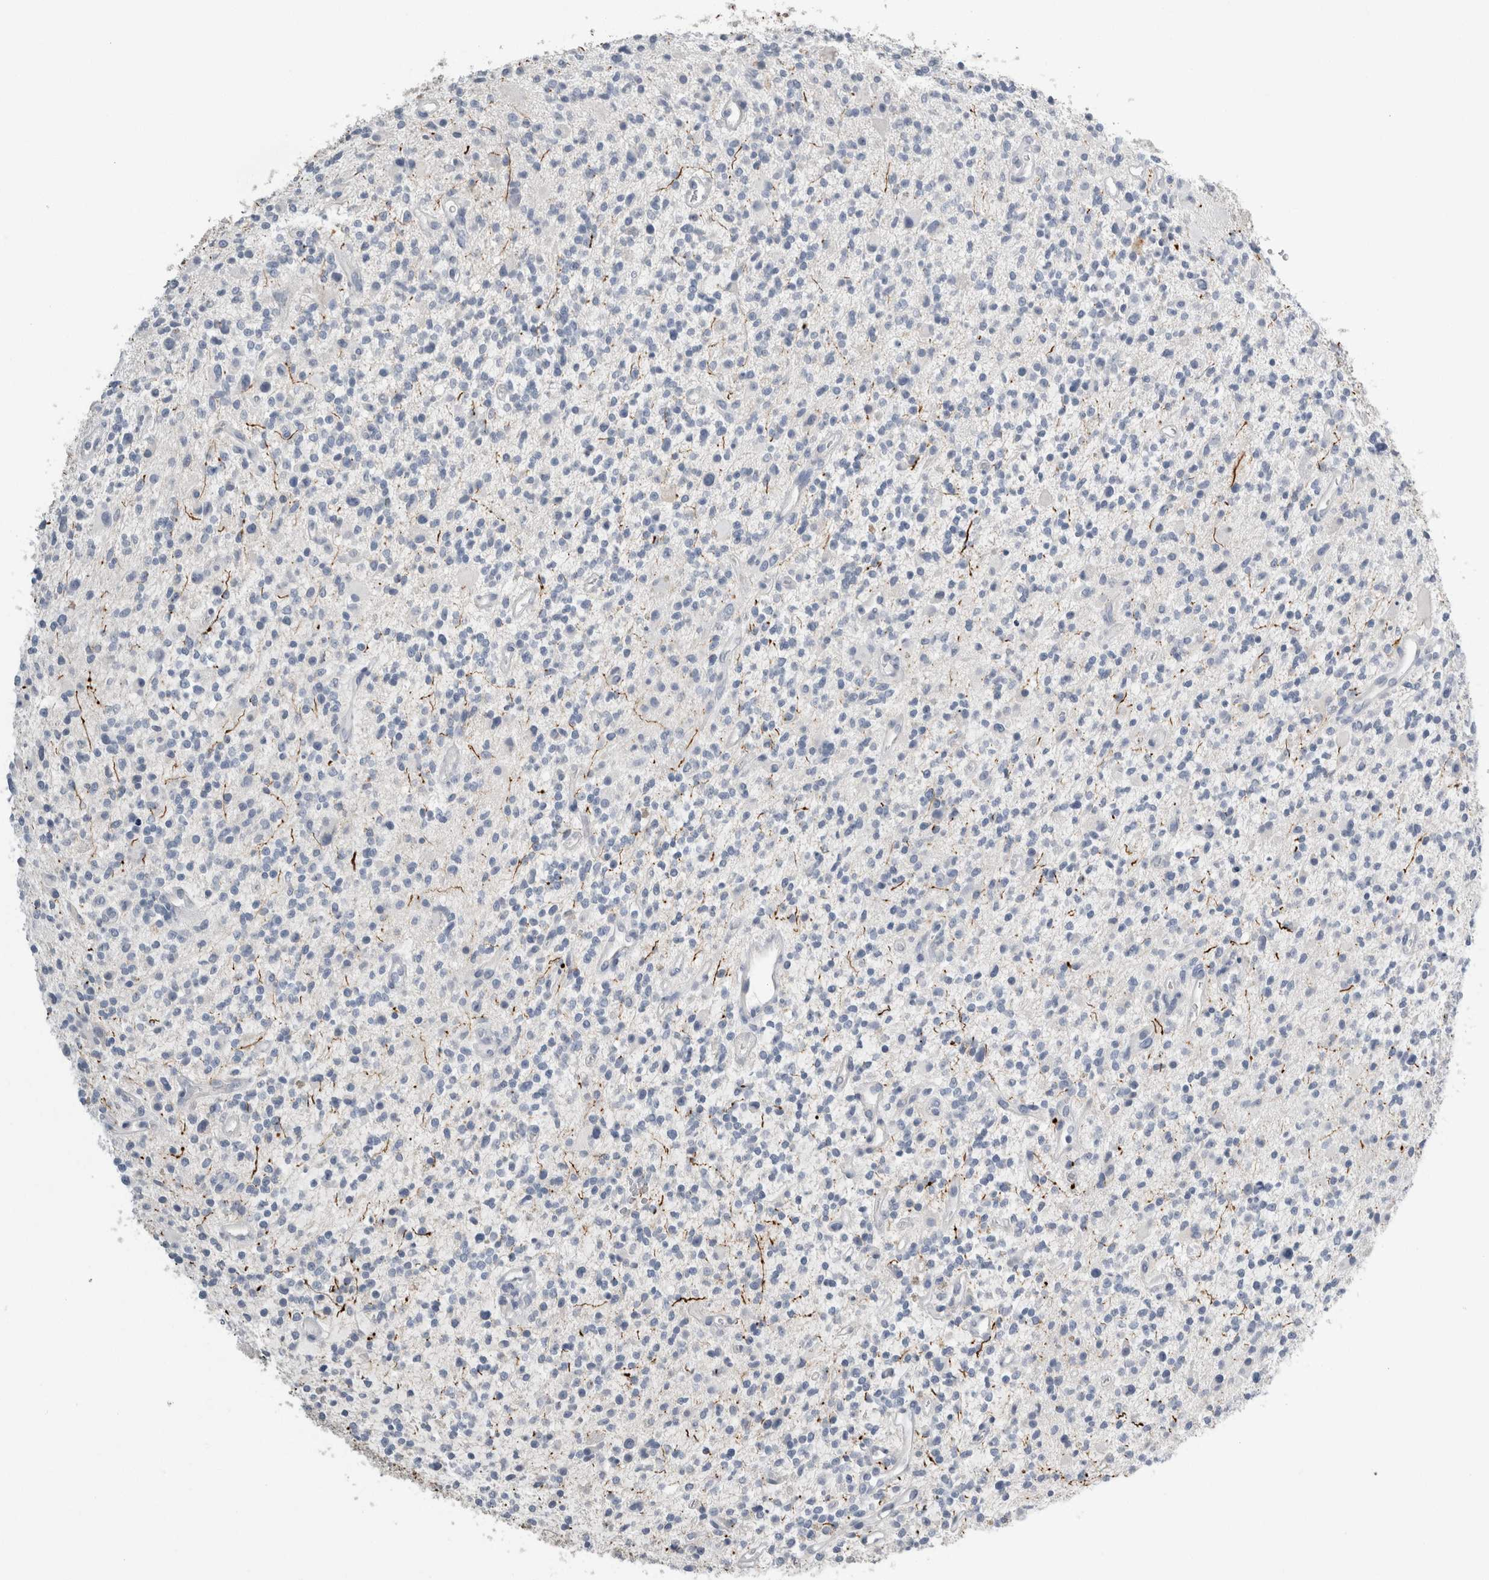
{"staining": {"intensity": "negative", "quantity": "none", "location": "none"}, "tissue": "glioma", "cell_type": "Tumor cells", "image_type": "cancer", "snomed": [{"axis": "morphology", "description": "Glioma, malignant, High grade"}, {"axis": "topography", "description": "Brain"}], "caption": "Tumor cells are negative for brown protein staining in glioma.", "gene": "NEFM", "patient": {"sex": "male", "age": 48}}